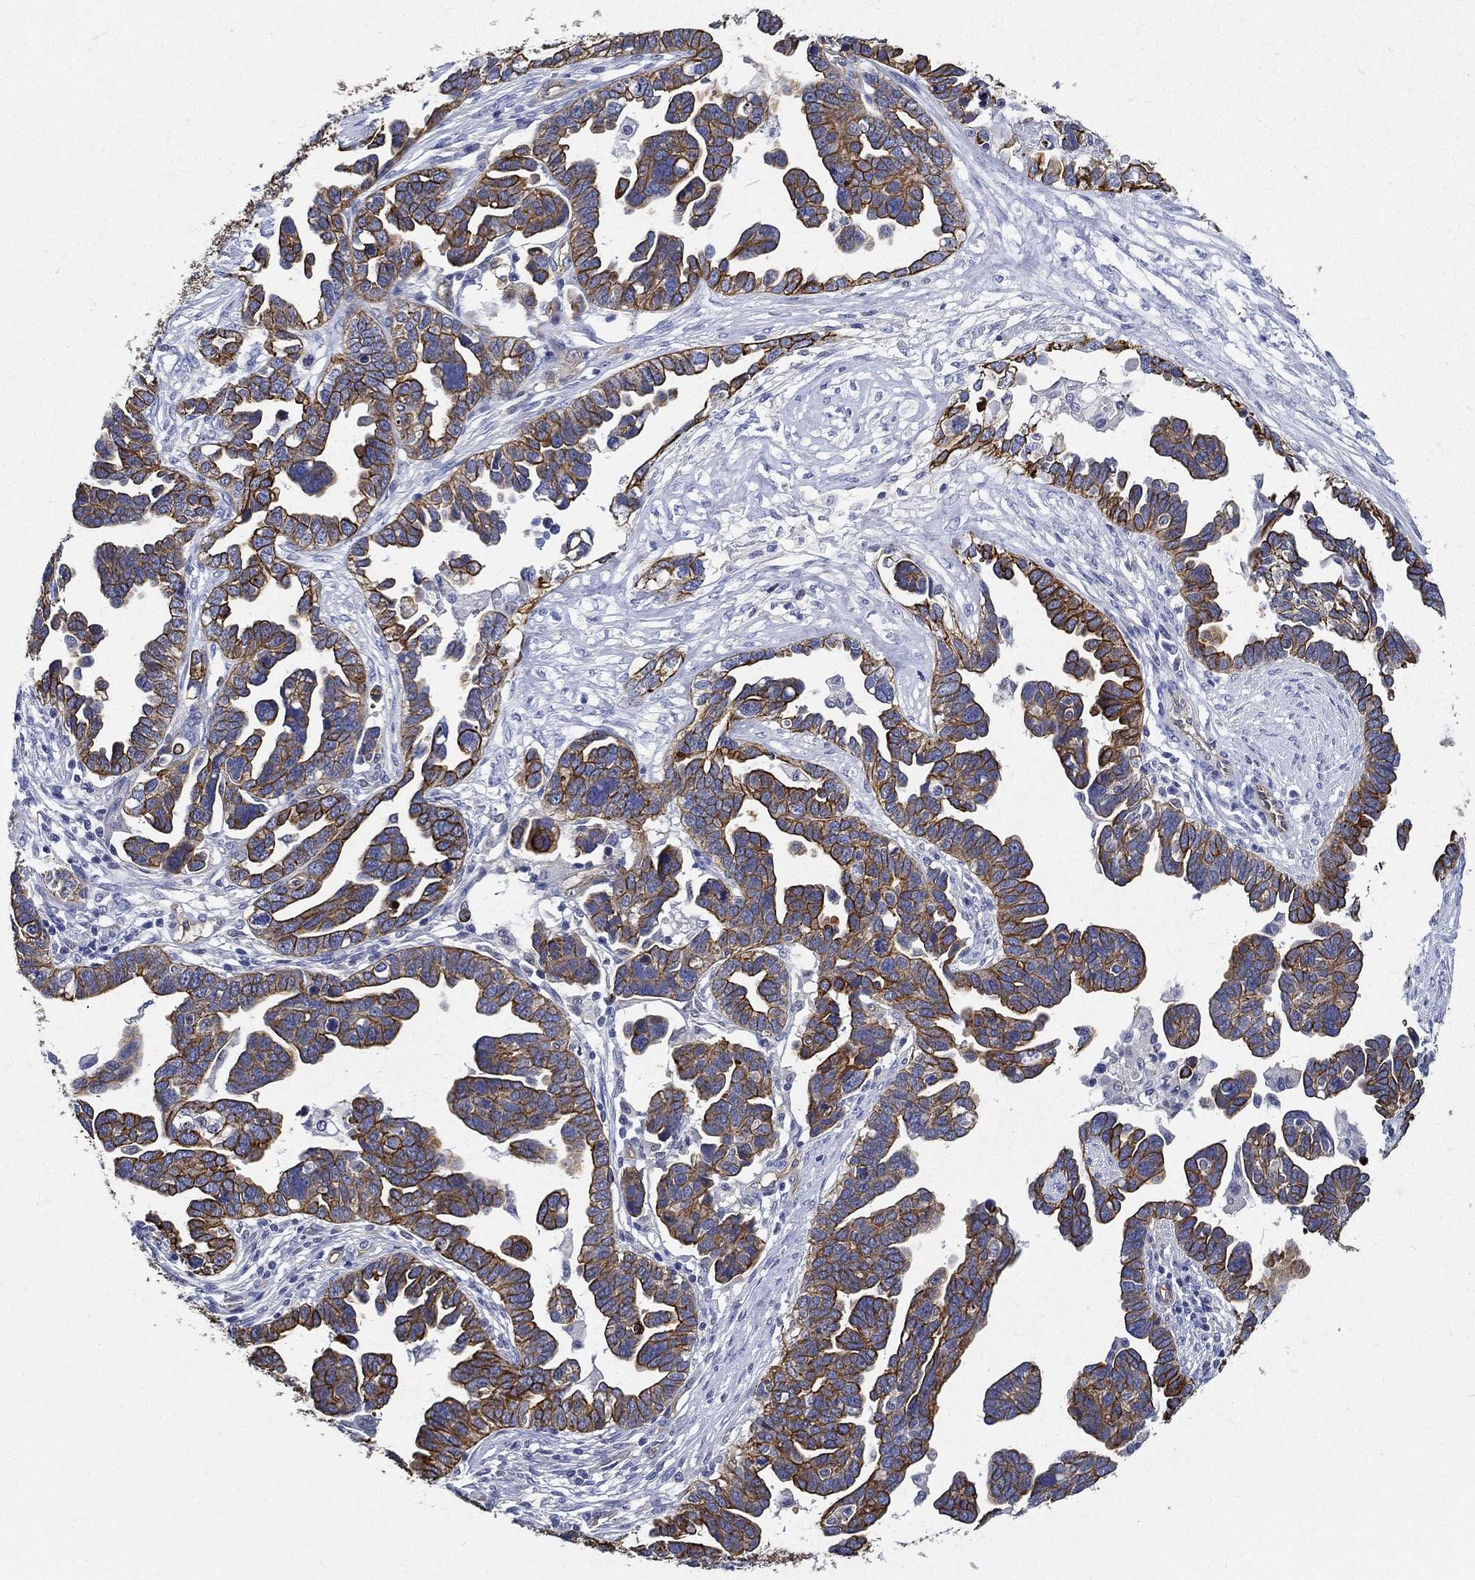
{"staining": {"intensity": "strong", "quantity": ">75%", "location": "cytoplasmic/membranous"}, "tissue": "ovarian cancer", "cell_type": "Tumor cells", "image_type": "cancer", "snomed": [{"axis": "morphology", "description": "Cystadenocarcinoma, serous, NOS"}, {"axis": "topography", "description": "Ovary"}], "caption": "Ovarian serous cystadenocarcinoma tissue demonstrates strong cytoplasmic/membranous staining in approximately >75% of tumor cells", "gene": "NEDD9", "patient": {"sex": "female", "age": 54}}